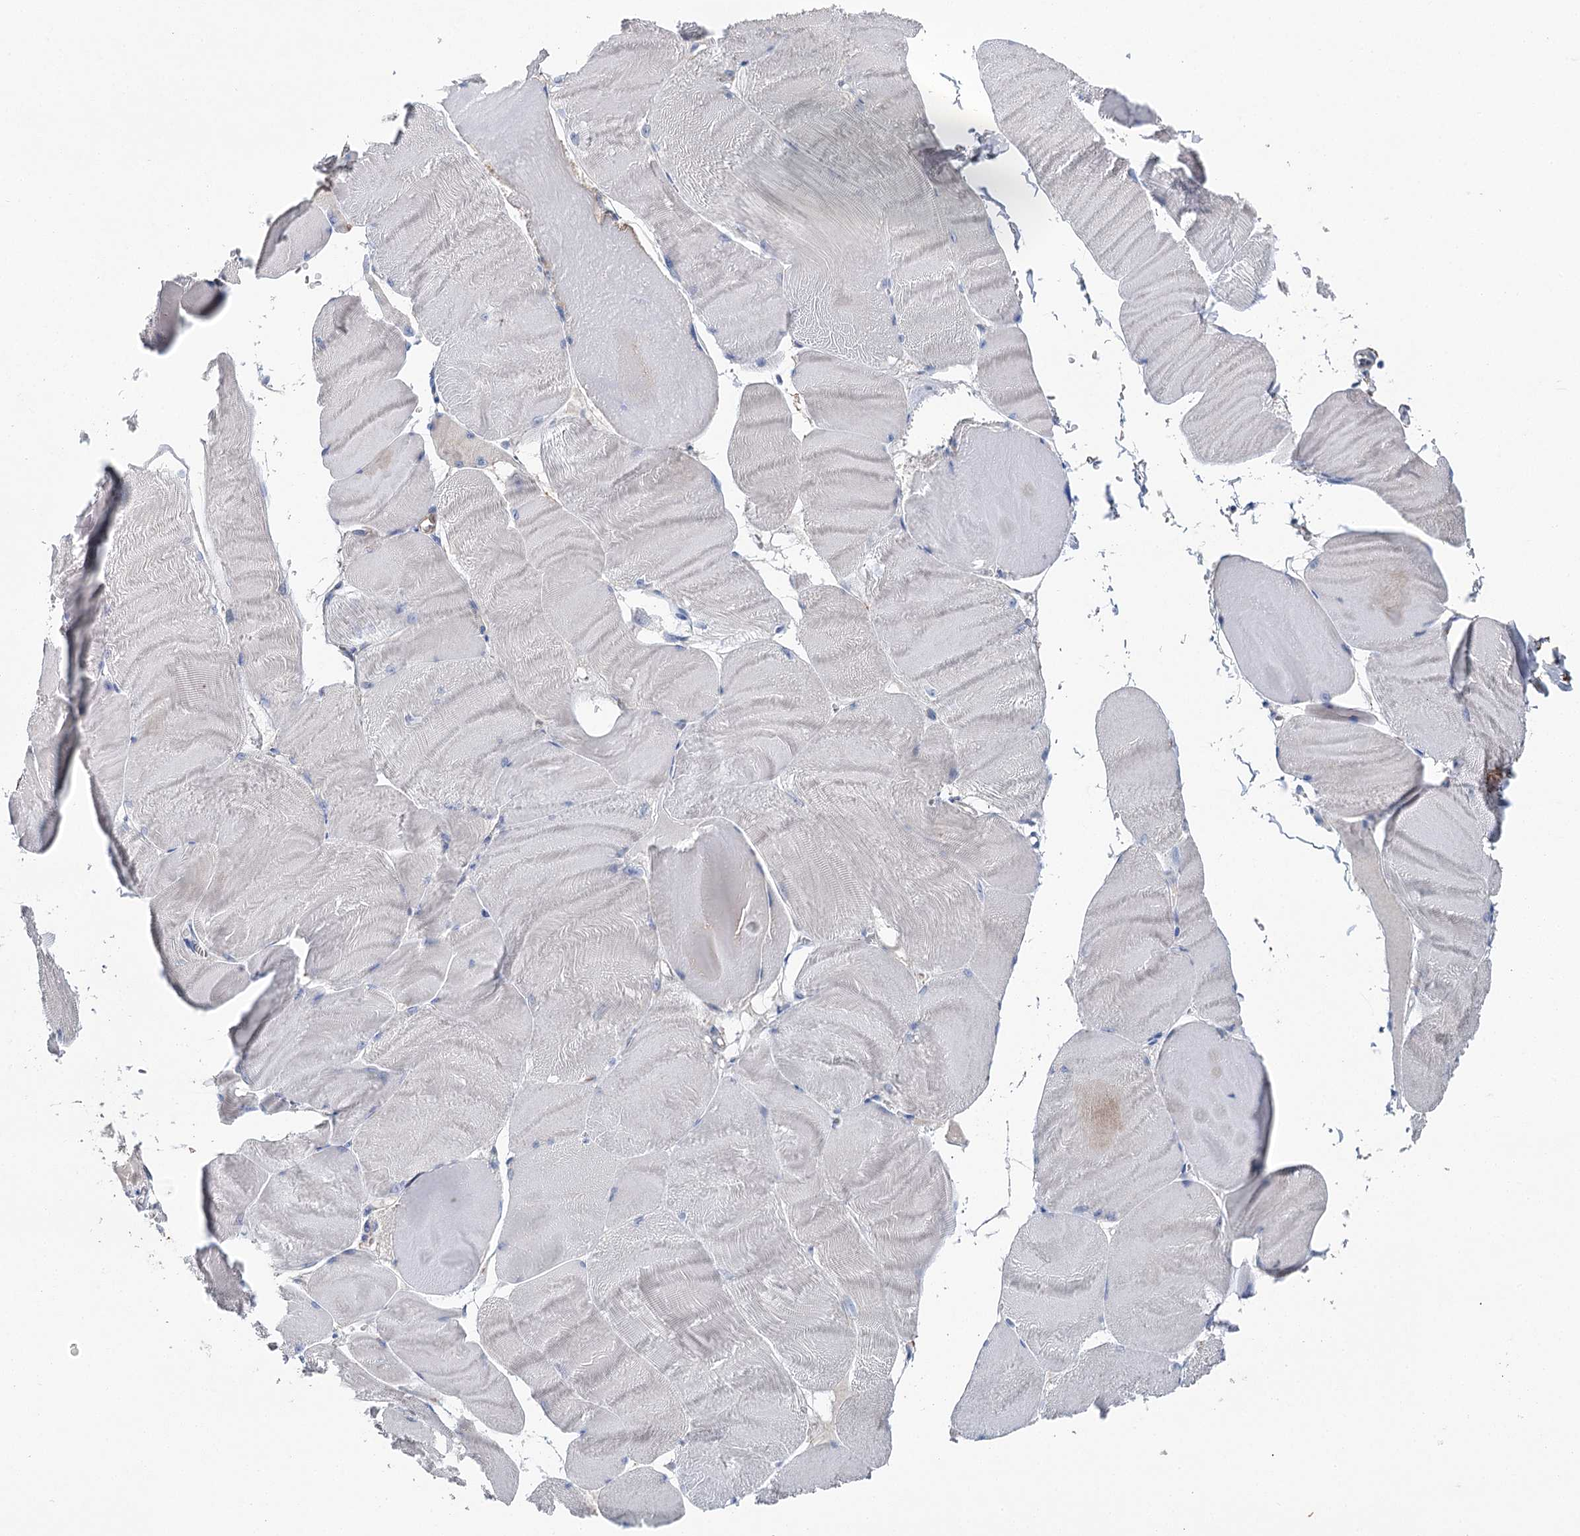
{"staining": {"intensity": "negative", "quantity": "none", "location": "none"}, "tissue": "skeletal muscle", "cell_type": "Myocytes", "image_type": "normal", "snomed": [{"axis": "morphology", "description": "Normal tissue, NOS"}, {"axis": "morphology", "description": "Basal cell carcinoma"}, {"axis": "topography", "description": "Skeletal muscle"}], "caption": "This histopathology image is of normal skeletal muscle stained with IHC to label a protein in brown with the nuclei are counter-stained blue. There is no staining in myocytes. Brightfield microscopy of immunohistochemistry stained with DAB (brown) and hematoxylin (blue), captured at high magnification.", "gene": "EPYC", "patient": {"sex": "female", "age": 64}}